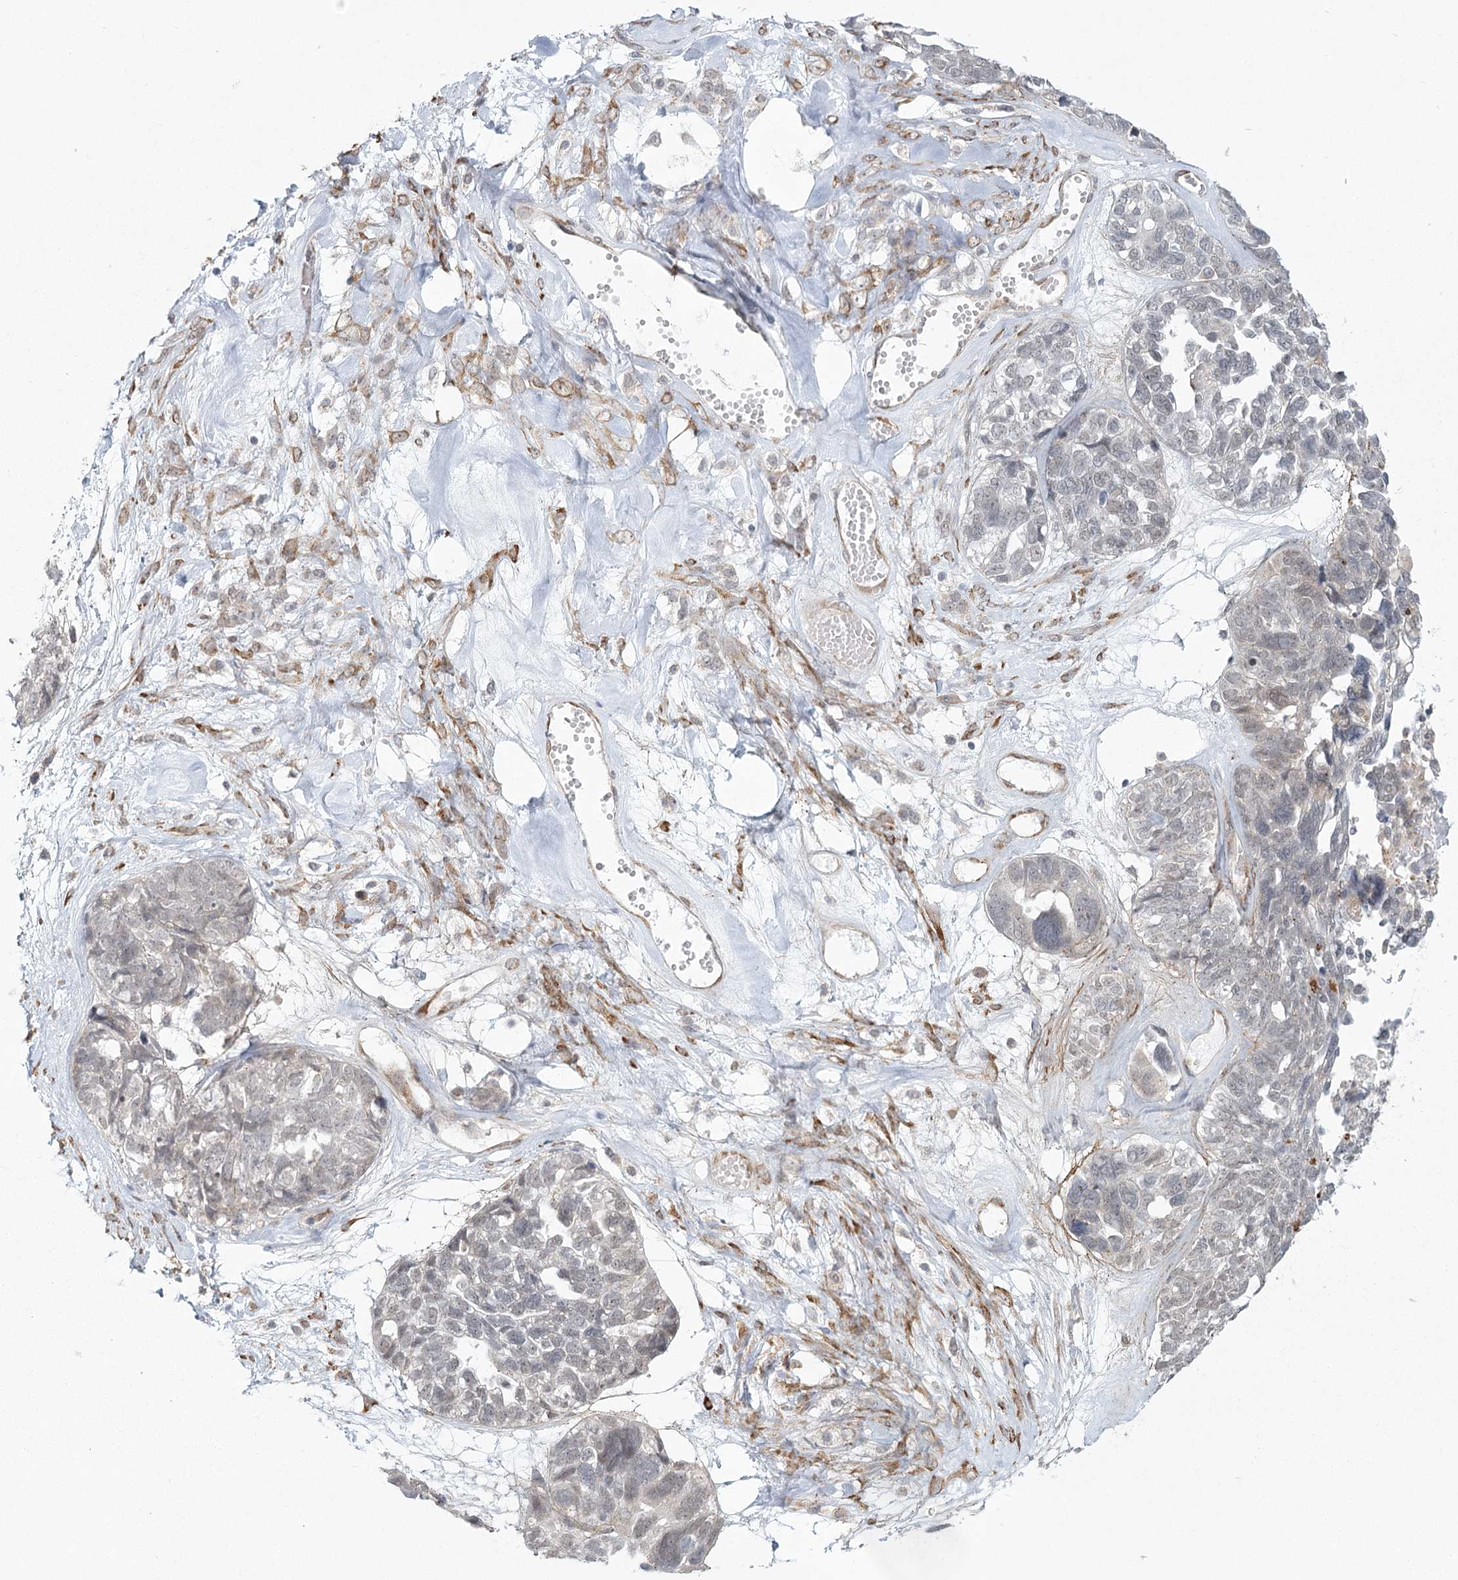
{"staining": {"intensity": "negative", "quantity": "none", "location": "none"}, "tissue": "ovarian cancer", "cell_type": "Tumor cells", "image_type": "cancer", "snomed": [{"axis": "morphology", "description": "Cystadenocarcinoma, serous, NOS"}, {"axis": "topography", "description": "Ovary"}], "caption": "This is an immunohistochemistry (IHC) image of human serous cystadenocarcinoma (ovarian). There is no positivity in tumor cells.", "gene": "MED28", "patient": {"sex": "female", "age": 79}}